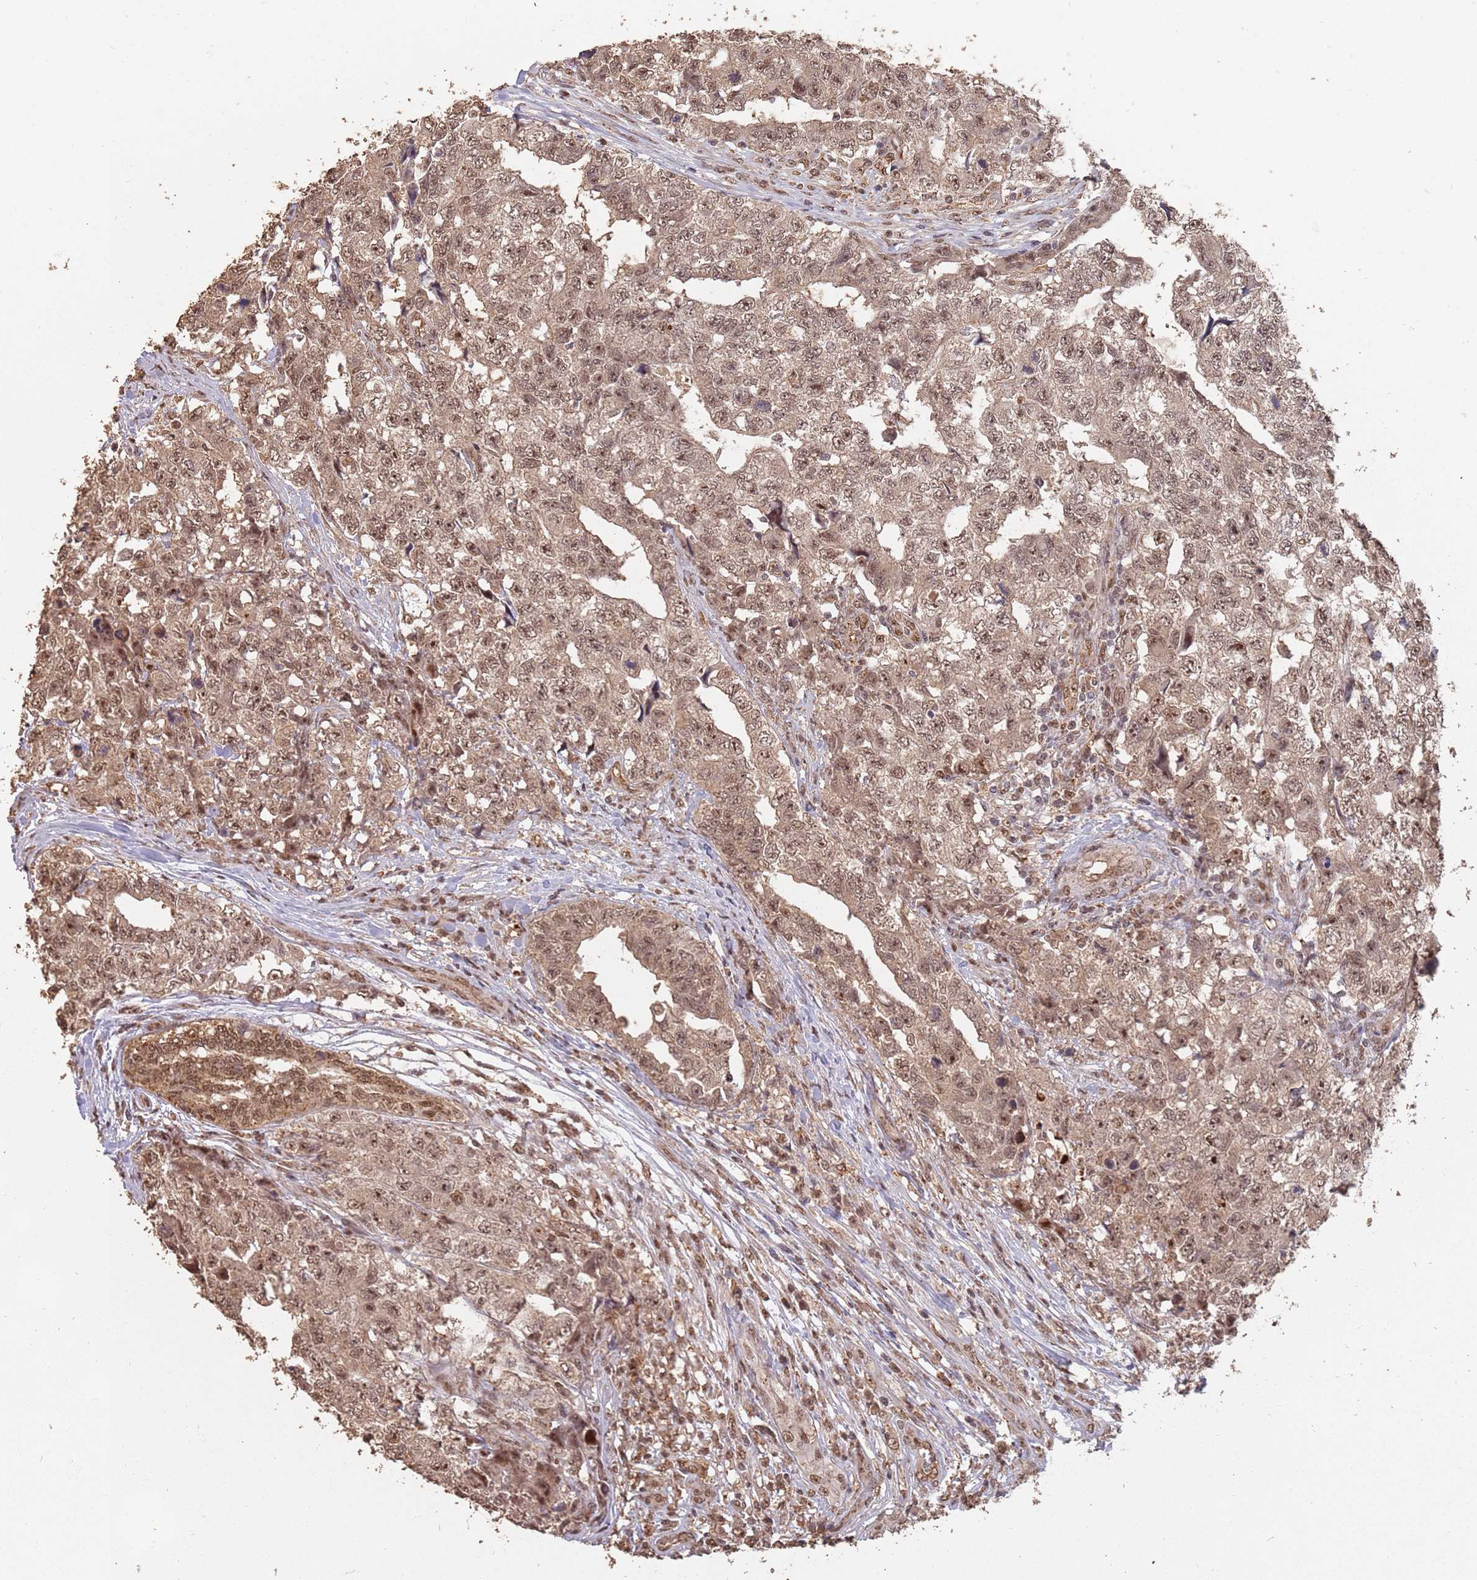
{"staining": {"intensity": "moderate", "quantity": ">75%", "location": "cytoplasmic/membranous,nuclear"}, "tissue": "testis cancer", "cell_type": "Tumor cells", "image_type": "cancer", "snomed": [{"axis": "morphology", "description": "Carcinoma, Embryonal, NOS"}, {"axis": "topography", "description": "Testis"}], "caption": "Moderate cytoplasmic/membranous and nuclear staining for a protein is identified in approximately >75% of tumor cells of testis embryonal carcinoma using immunohistochemistry.", "gene": "RFXANK", "patient": {"sex": "male", "age": 31}}